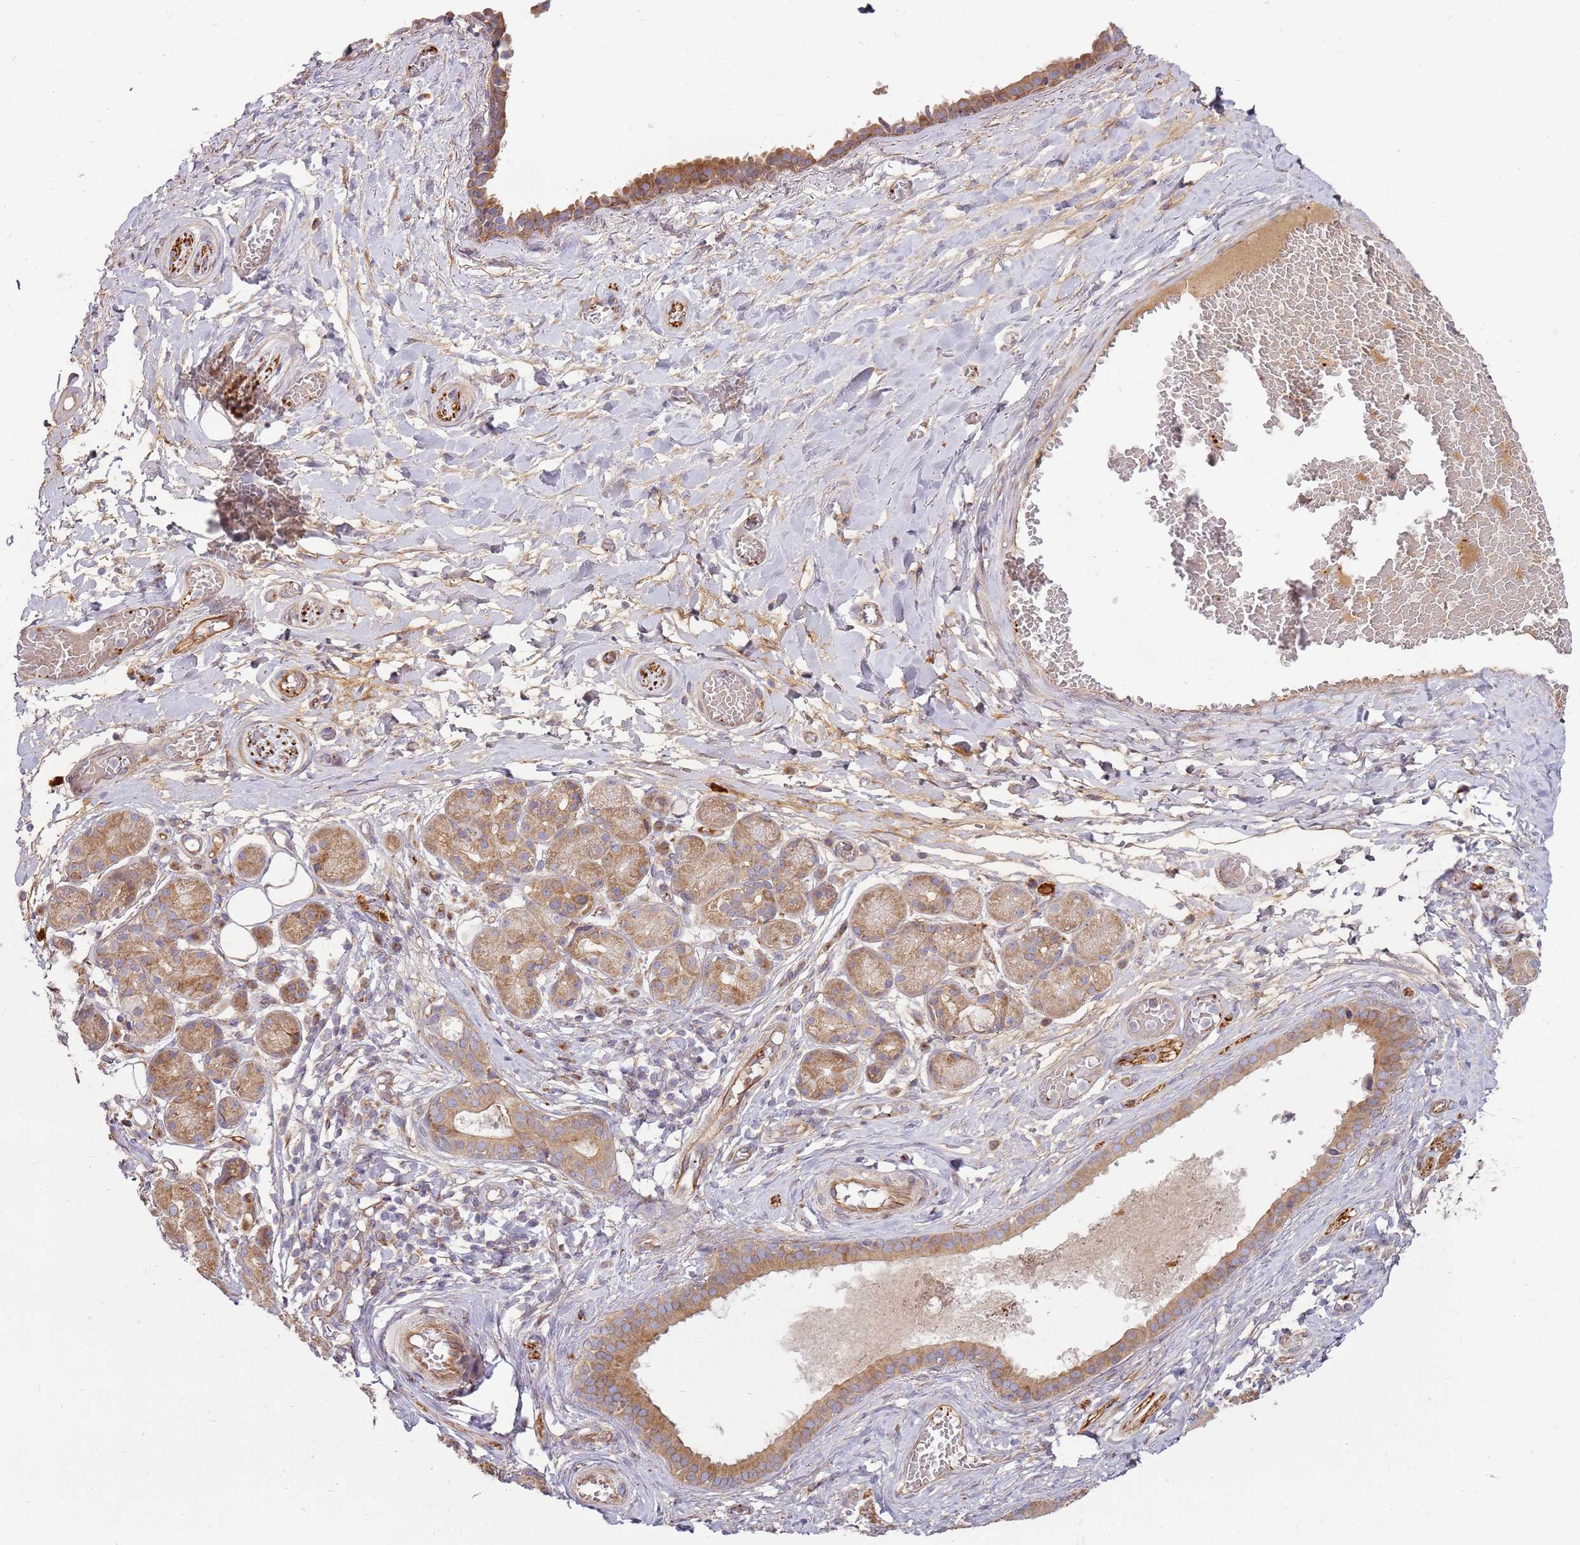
{"staining": {"intensity": "negative", "quantity": "none", "location": "none"}, "tissue": "adipose tissue", "cell_type": "Adipocytes", "image_type": "normal", "snomed": [{"axis": "morphology", "description": "Normal tissue, NOS"}, {"axis": "topography", "description": "Salivary gland"}, {"axis": "topography", "description": "Peripheral nerve tissue"}], "caption": "An IHC micrograph of benign adipose tissue is shown. There is no staining in adipocytes of adipose tissue. The staining was performed using DAB to visualize the protein expression in brown, while the nuclei were stained in blue with hematoxylin (Magnification: 20x).", "gene": "EMC1", "patient": {"sex": "male", "age": 62}}